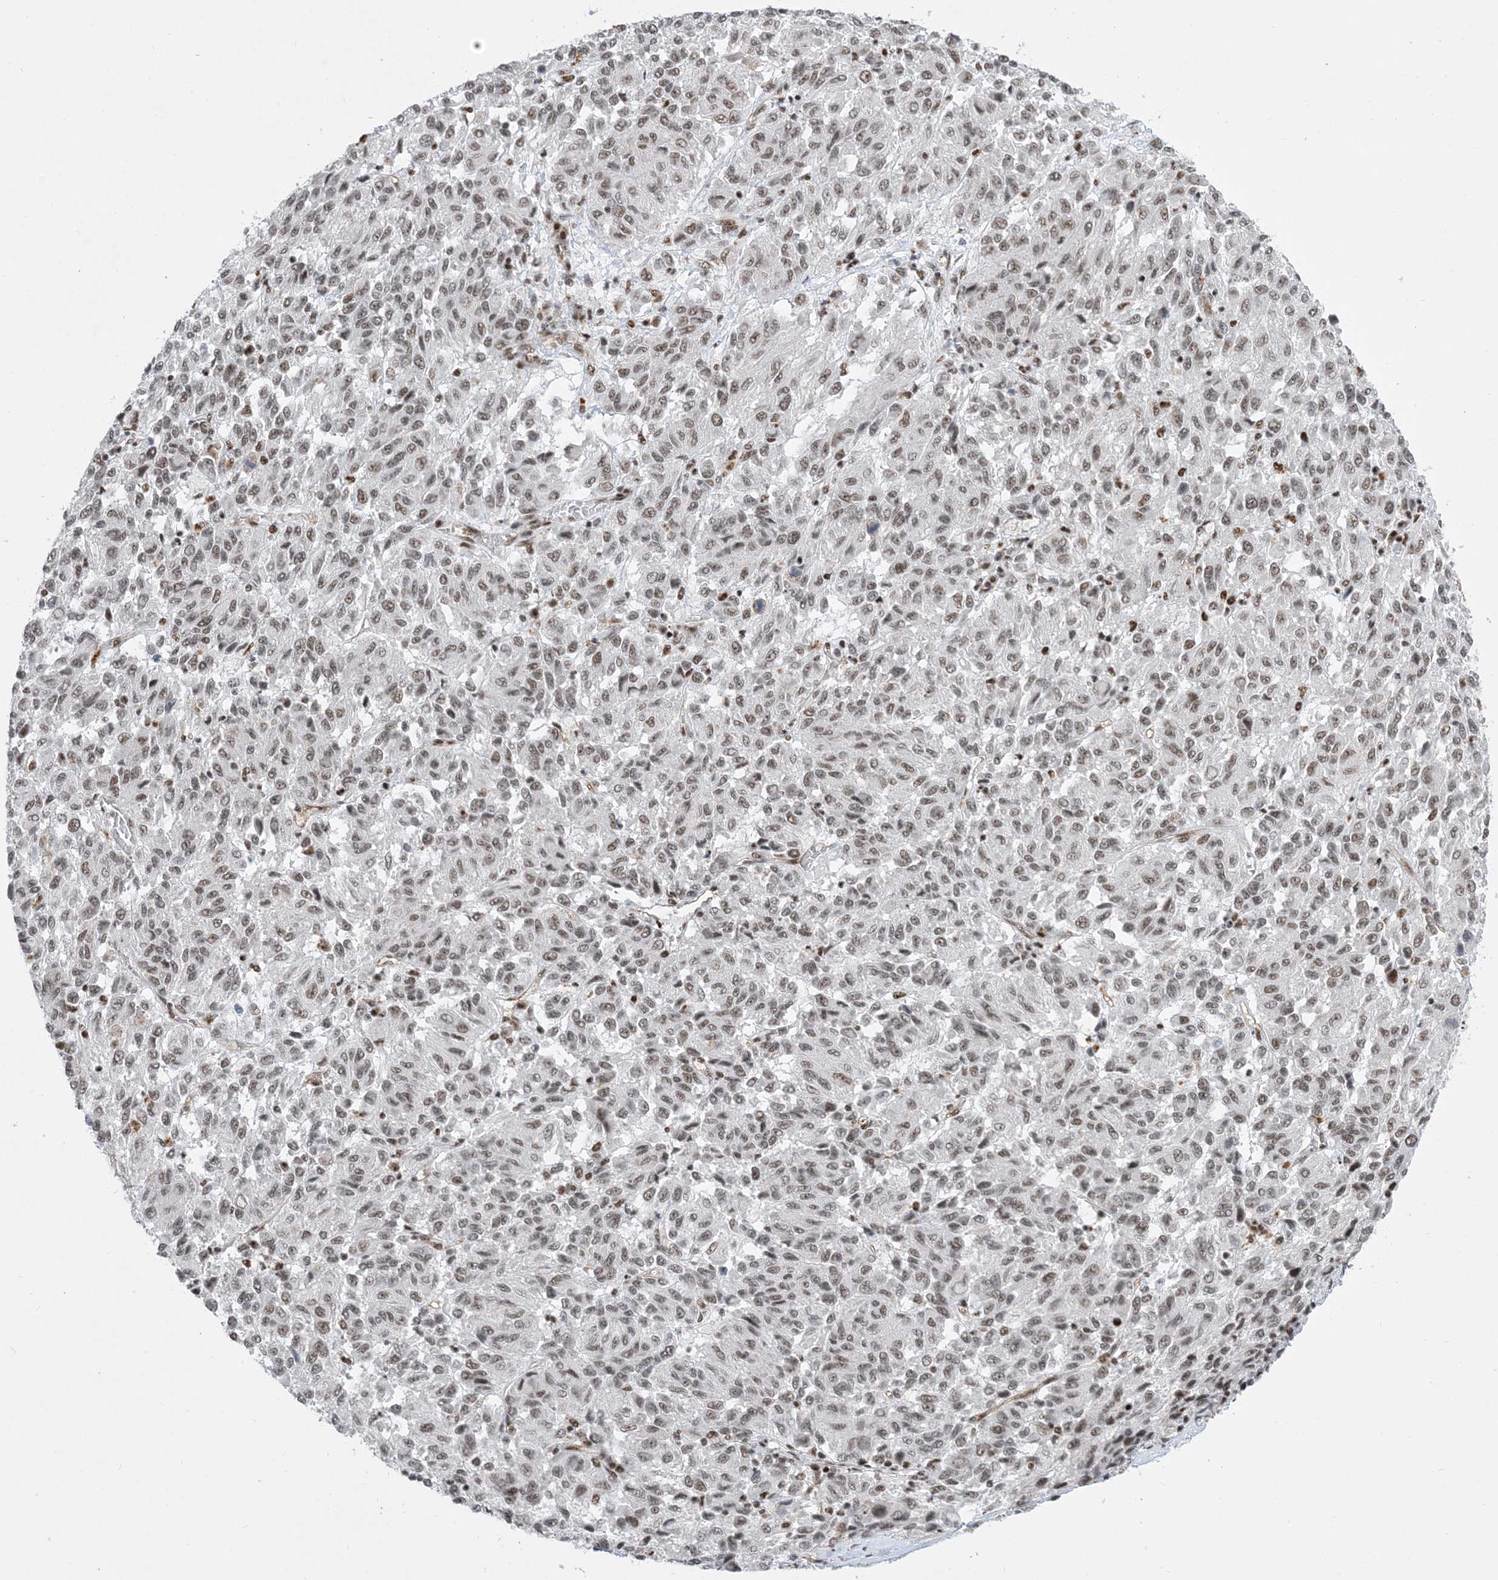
{"staining": {"intensity": "weak", "quantity": ">75%", "location": "nuclear"}, "tissue": "melanoma", "cell_type": "Tumor cells", "image_type": "cancer", "snomed": [{"axis": "morphology", "description": "Malignant melanoma, Metastatic site"}, {"axis": "topography", "description": "Lung"}], "caption": "Brown immunohistochemical staining in human malignant melanoma (metastatic site) shows weak nuclear staining in approximately >75% of tumor cells.", "gene": "SF3A3", "patient": {"sex": "male", "age": 64}}